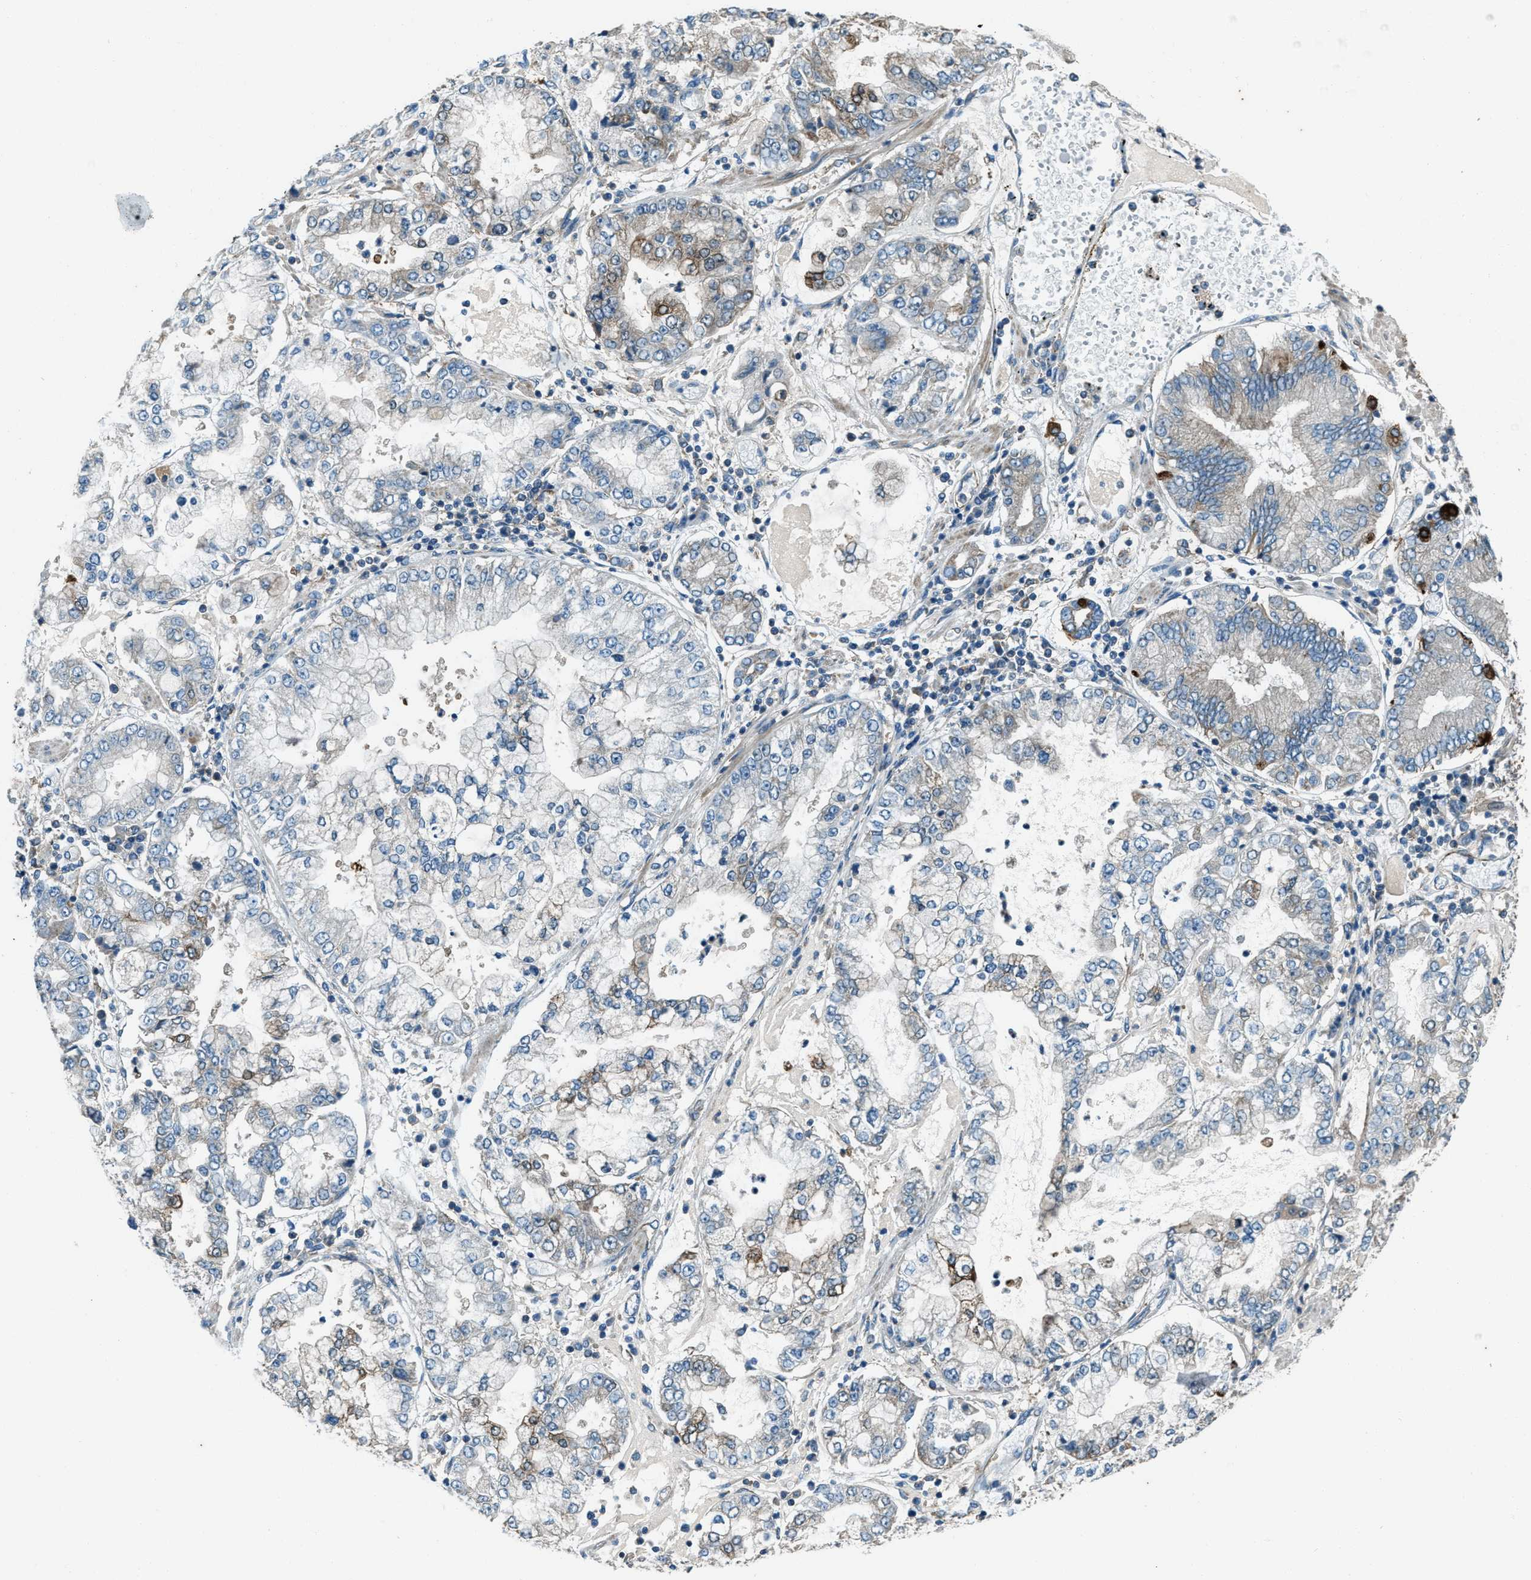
{"staining": {"intensity": "moderate", "quantity": "<25%", "location": "cytoplasmic/membranous"}, "tissue": "stomach cancer", "cell_type": "Tumor cells", "image_type": "cancer", "snomed": [{"axis": "morphology", "description": "Adenocarcinoma, NOS"}, {"axis": "topography", "description": "Stomach"}], "caption": "This micrograph exhibits adenocarcinoma (stomach) stained with IHC to label a protein in brown. The cytoplasmic/membranous of tumor cells show moderate positivity for the protein. Nuclei are counter-stained blue.", "gene": "SVIL", "patient": {"sex": "male", "age": 76}}